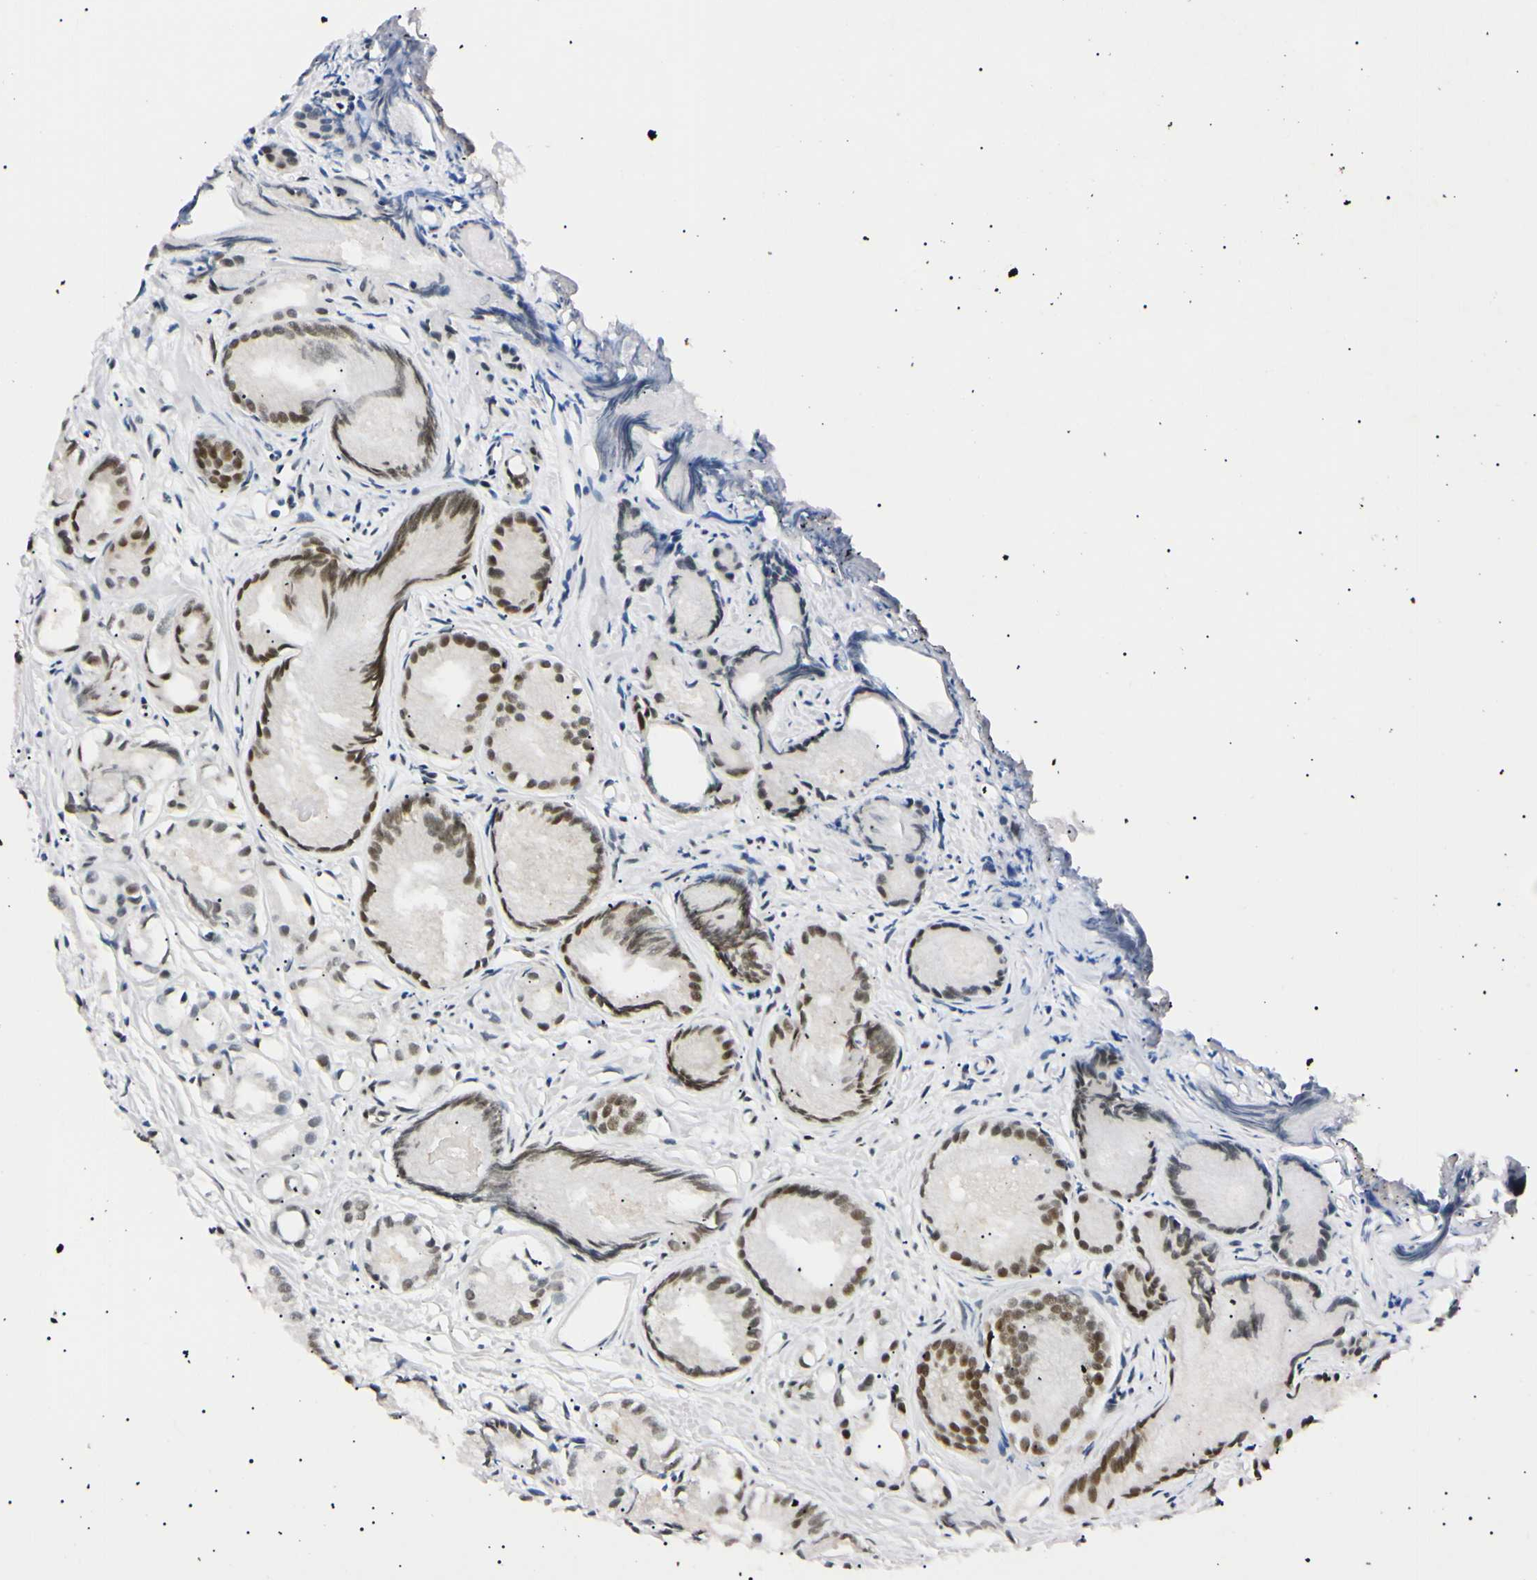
{"staining": {"intensity": "moderate", "quantity": ">75%", "location": "nuclear"}, "tissue": "prostate cancer", "cell_type": "Tumor cells", "image_type": "cancer", "snomed": [{"axis": "morphology", "description": "Adenocarcinoma, Low grade"}, {"axis": "topography", "description": "Prostate"}], "caption": "Tumor cells show moderate nuclear staining in approximately >75% of cells in prostate cancer (low-grade adenocarcinoma). (DAB (3,3'-diaminobenzidine) IHC with brightfield microscopy, high magnification).", "gene": "ZNF134", "patient": {"sex": "male", "age": 72}}